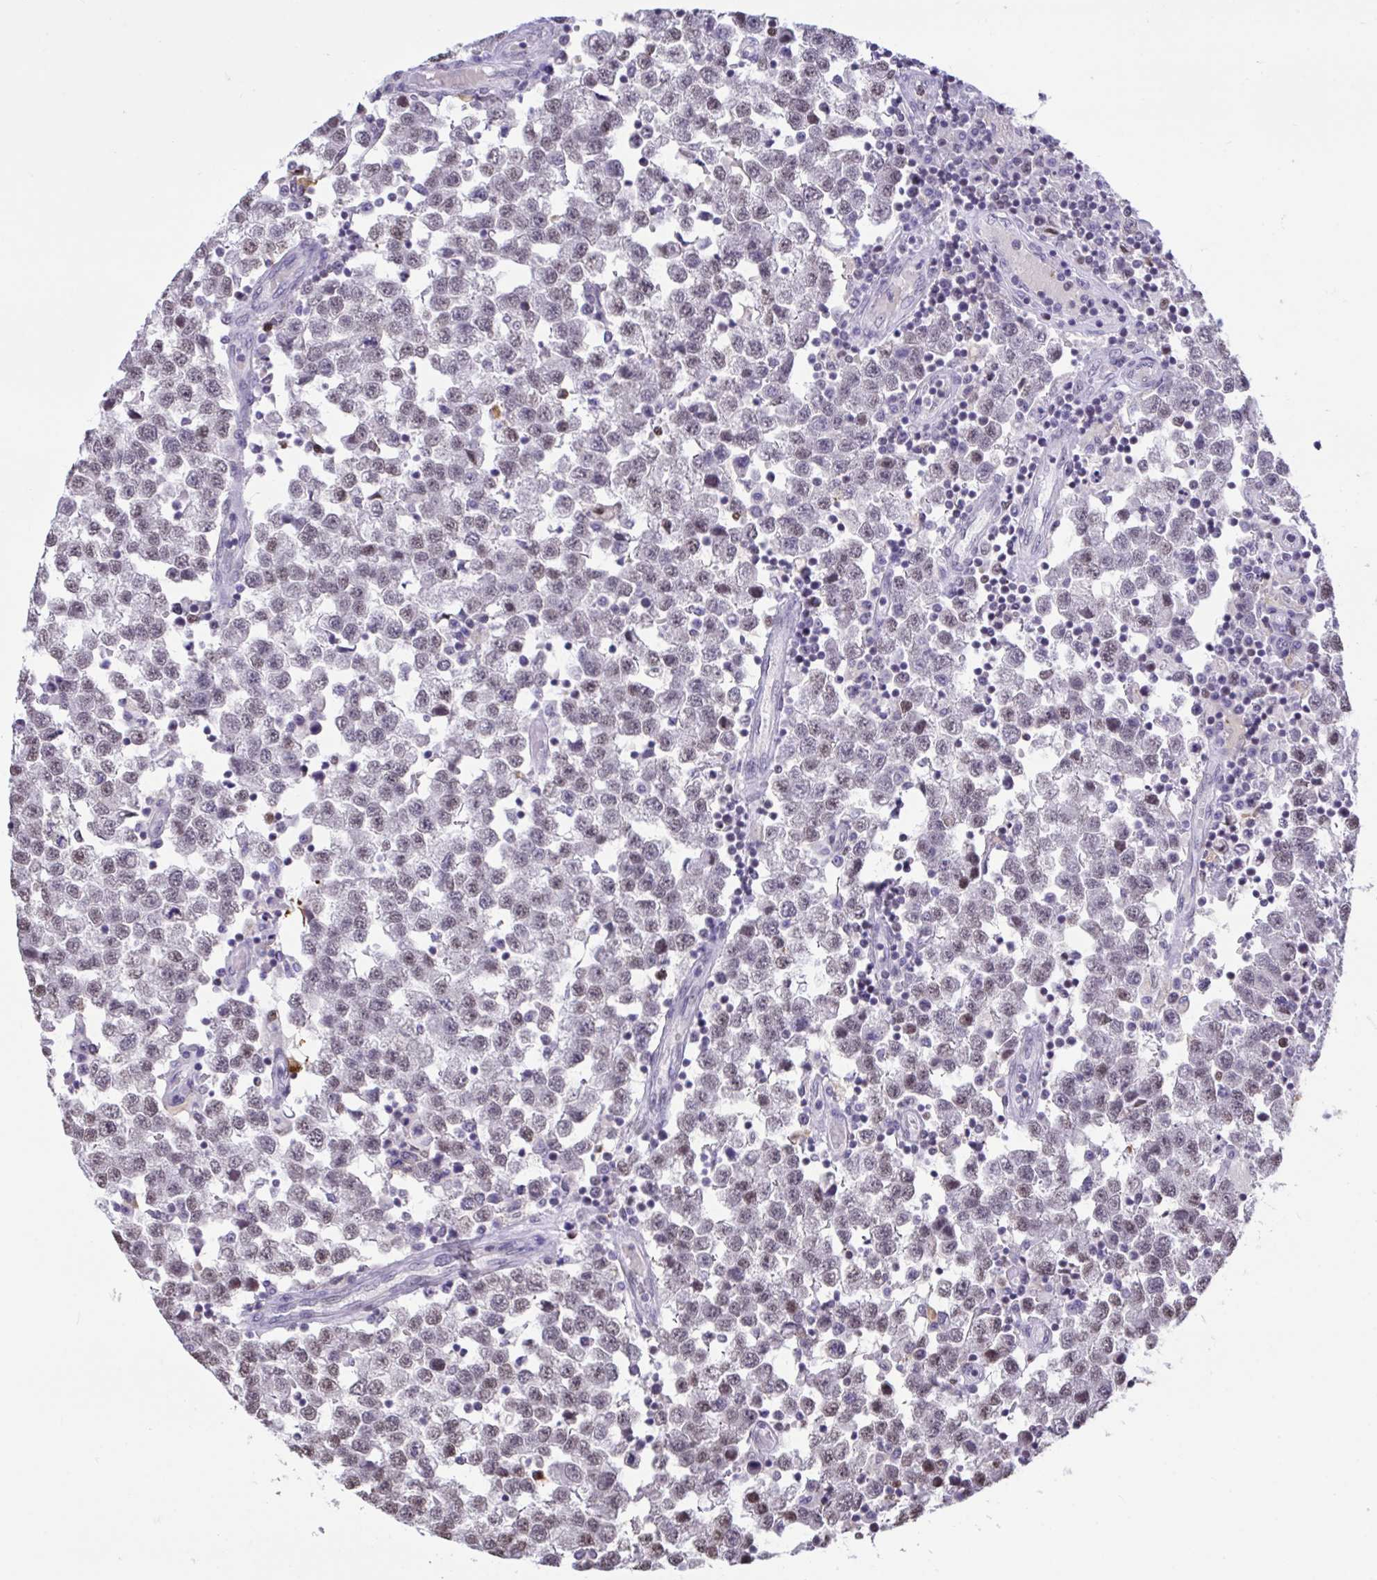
{"staining": {"intensity": "weak", "quantity": ">75%", "location": "nuclear"}, "tissue": "testis cancer", "cell_type": "Tumor cells", "image_type": "cancer", "snomed": [{"axis": "morphology", "description": "Seminoma, NOS"}, {"axis": "topography", "description": "Testis"}], "caption": "IHC of human testis cancer reveals low levels of weak nuclear positivity in approximately >75% of tumor cells.", "gene": "HNRNPDL", "patient": {"sex": "male", "age": 34}}